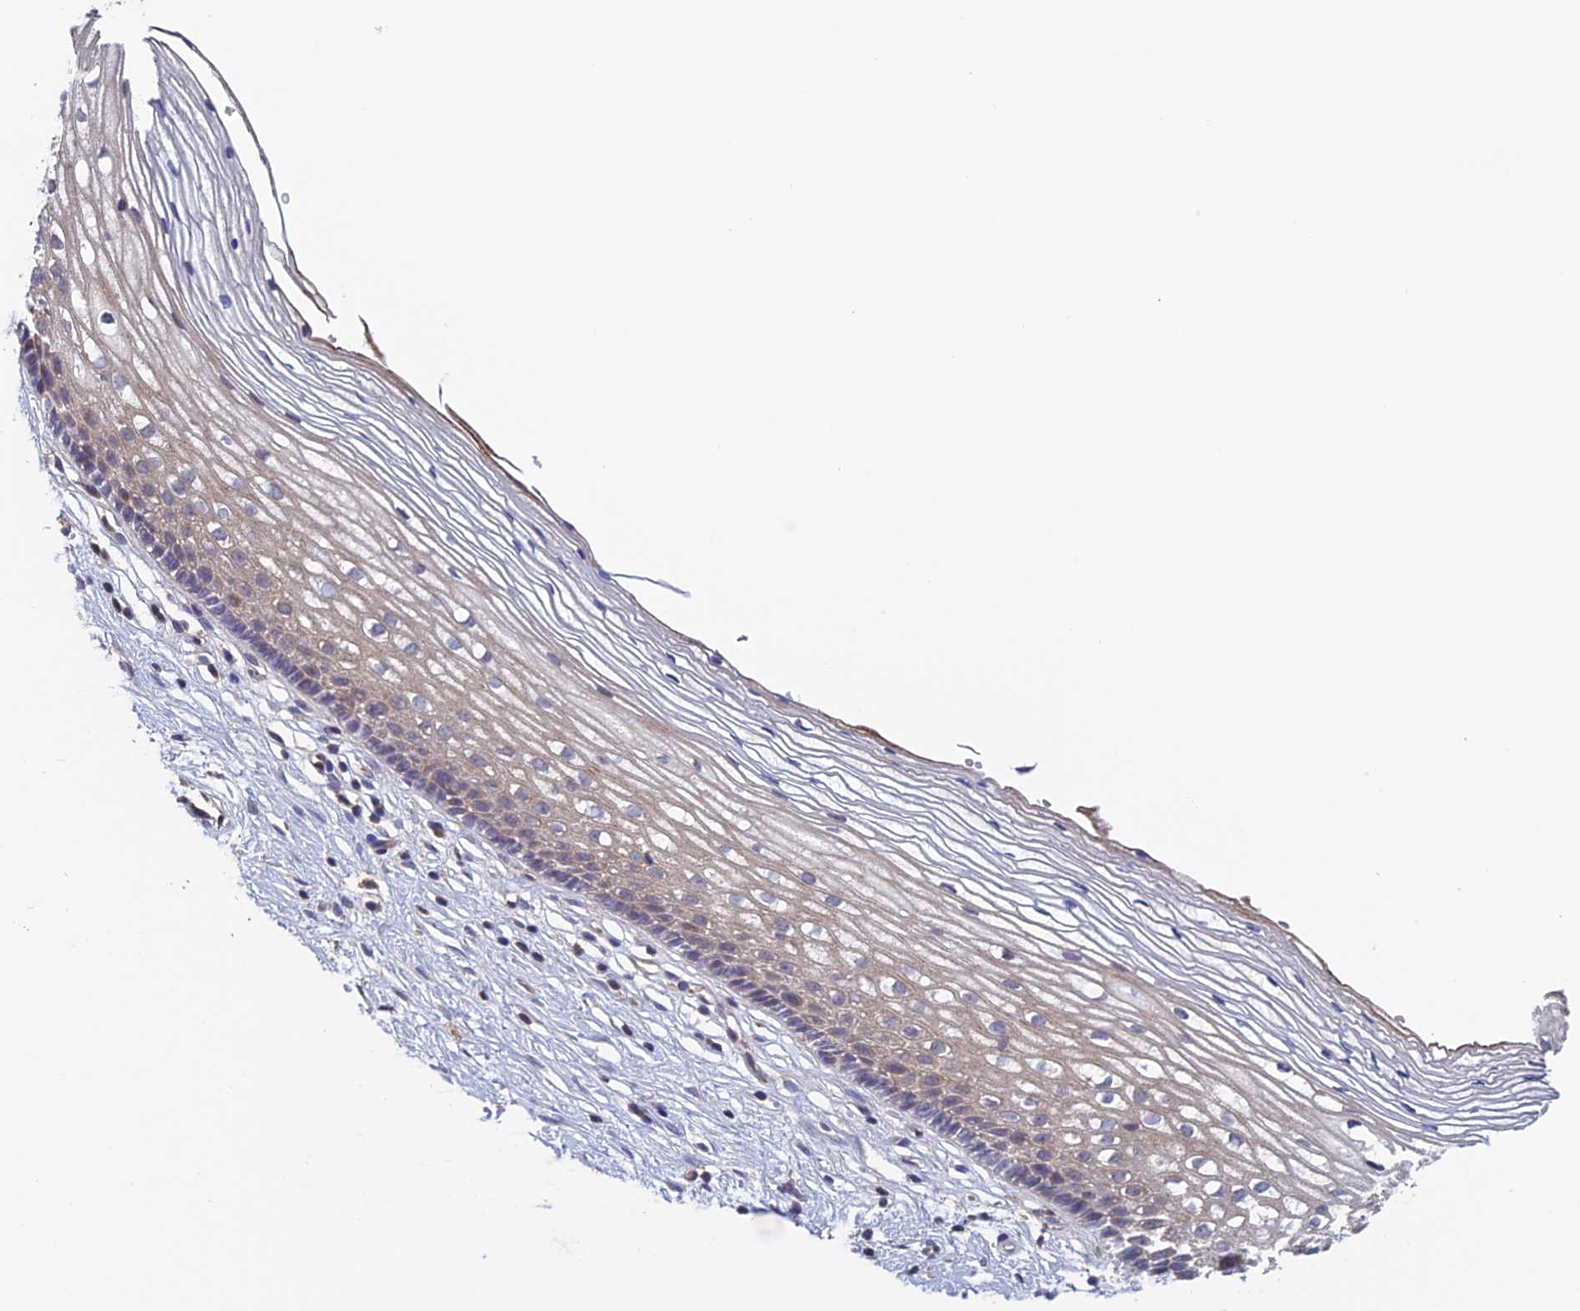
{"staining": {"intensity": "negative", "quantity": "none", "location": "none"}, "tissue": "cervix", "cell_type": "Glandular cells", "image_type": "normal", "snomed": [{"axis": "morphology", "description": "Normal tissue, NOS"}, {"axis": "topography", "description": "Cervix"}], "caption": "Glandular cells are negative for brown protein staining in normal cervix. Nuclei are stained in blue.", "gene": "NUDT16L1", "patient": {"sex": "female", "age": 27}}